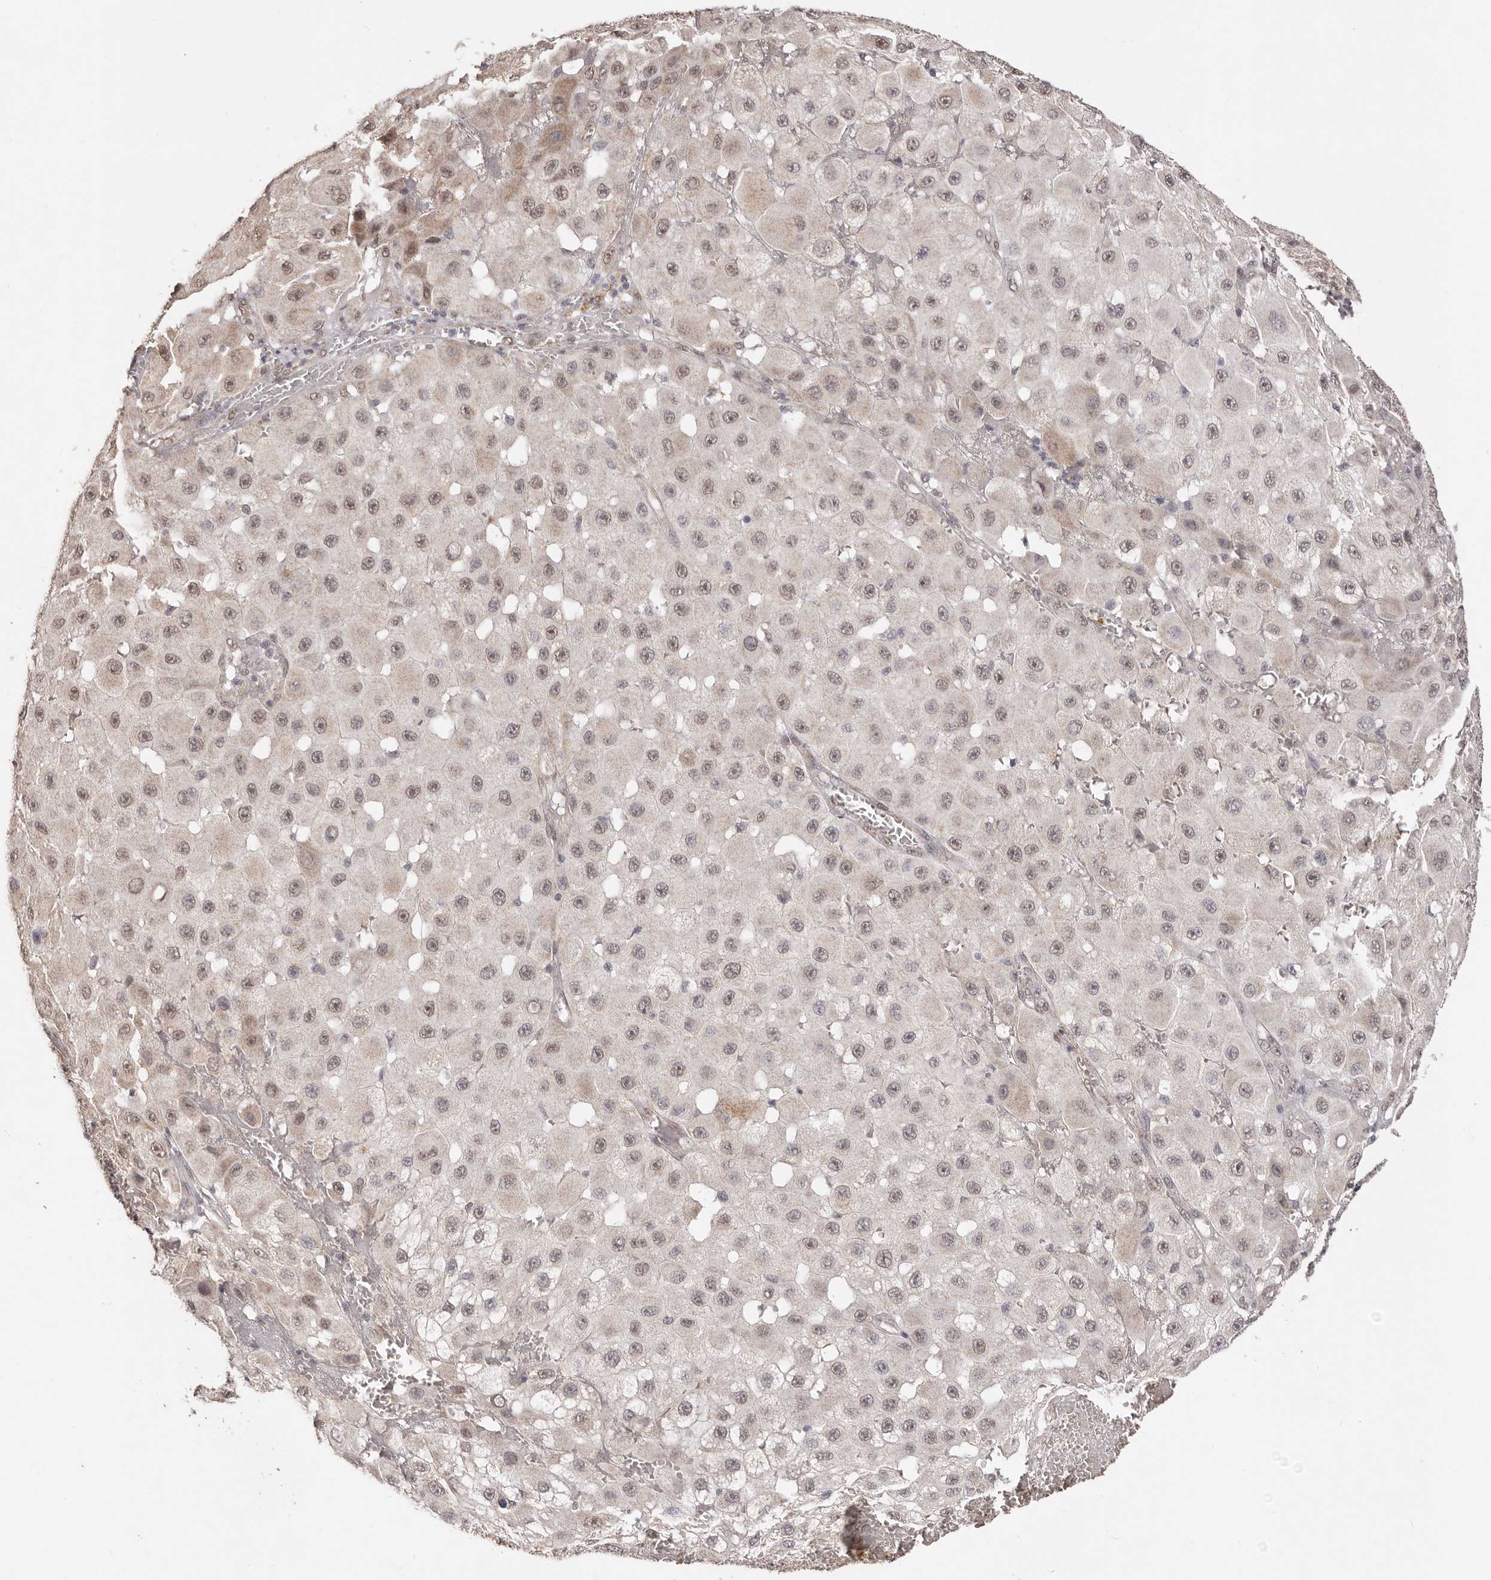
{"staining": {"intensity": "moderate", "quantity": "25%-75%", "location": "nuclear"}, "tissue": "melanoma", "cell_type": "Tumor cells", "image_type": "cancer", "snomed": [{"axis": "morphology", "description": "Malignant melanoma, NOS"}, {"axis": "topography", "description": "Skin"}], "caption": "Moderate nuclear expression is seen in approximately 25%-75% of tumor cells in melanoma.", "gene": "RPS6KA5", "patient": {"sex": "female", "age": 81}}